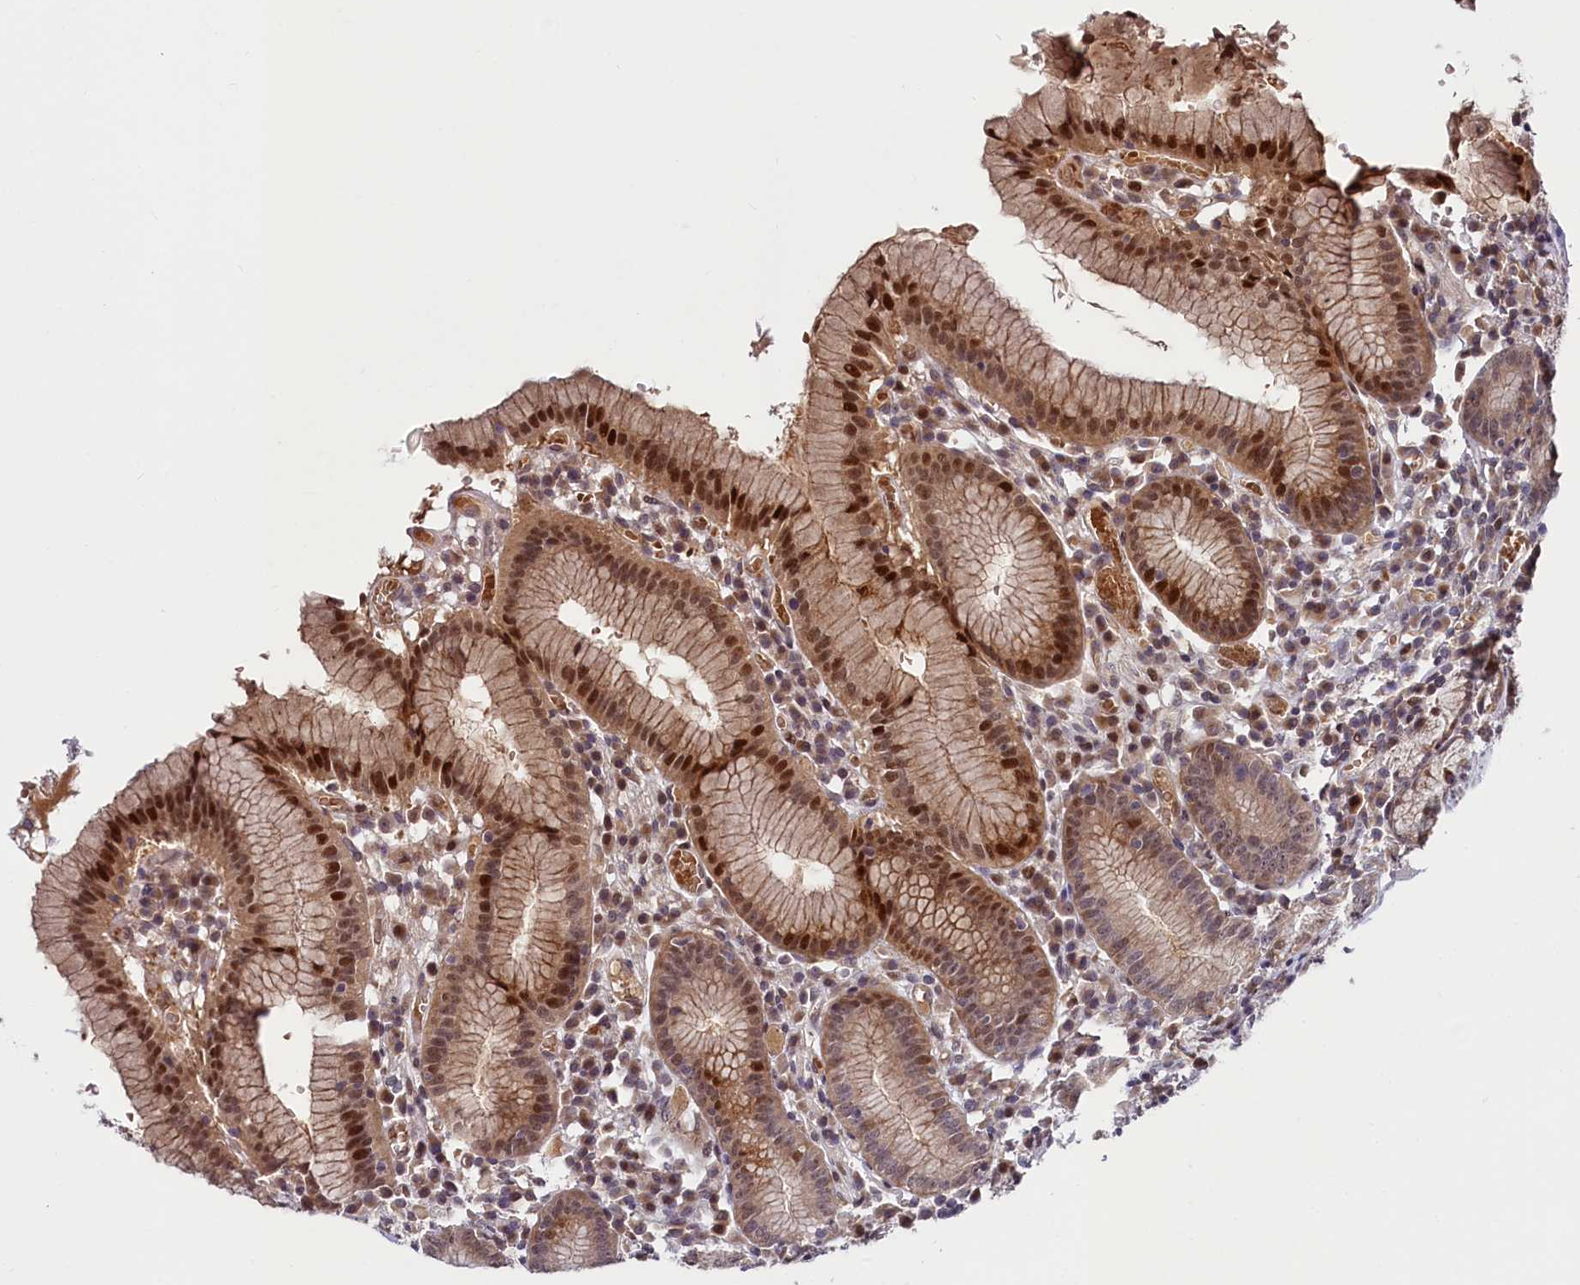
{"staining": {"intensity": "strong", "quantity": ">75%", "location": "cytoplasmic/membranous,nuclear"}, "tissue": "stomach", "cell_type": "Glandular cells", "image_type": "normal", "snomed": [{"axis": "morphology", "description": "Normal tissue, NOS"}, {"axis": "topography", "description": "Stomach"}], "caption": "DAB immunohistochemical staining of benign human stomach reveals strong cytoplasmic/membranous,nuclear protein expression in approximately >75% of glandular cells.", "gene": "N4BP2L1", "patient": {"sex": "male", "age": 55}}